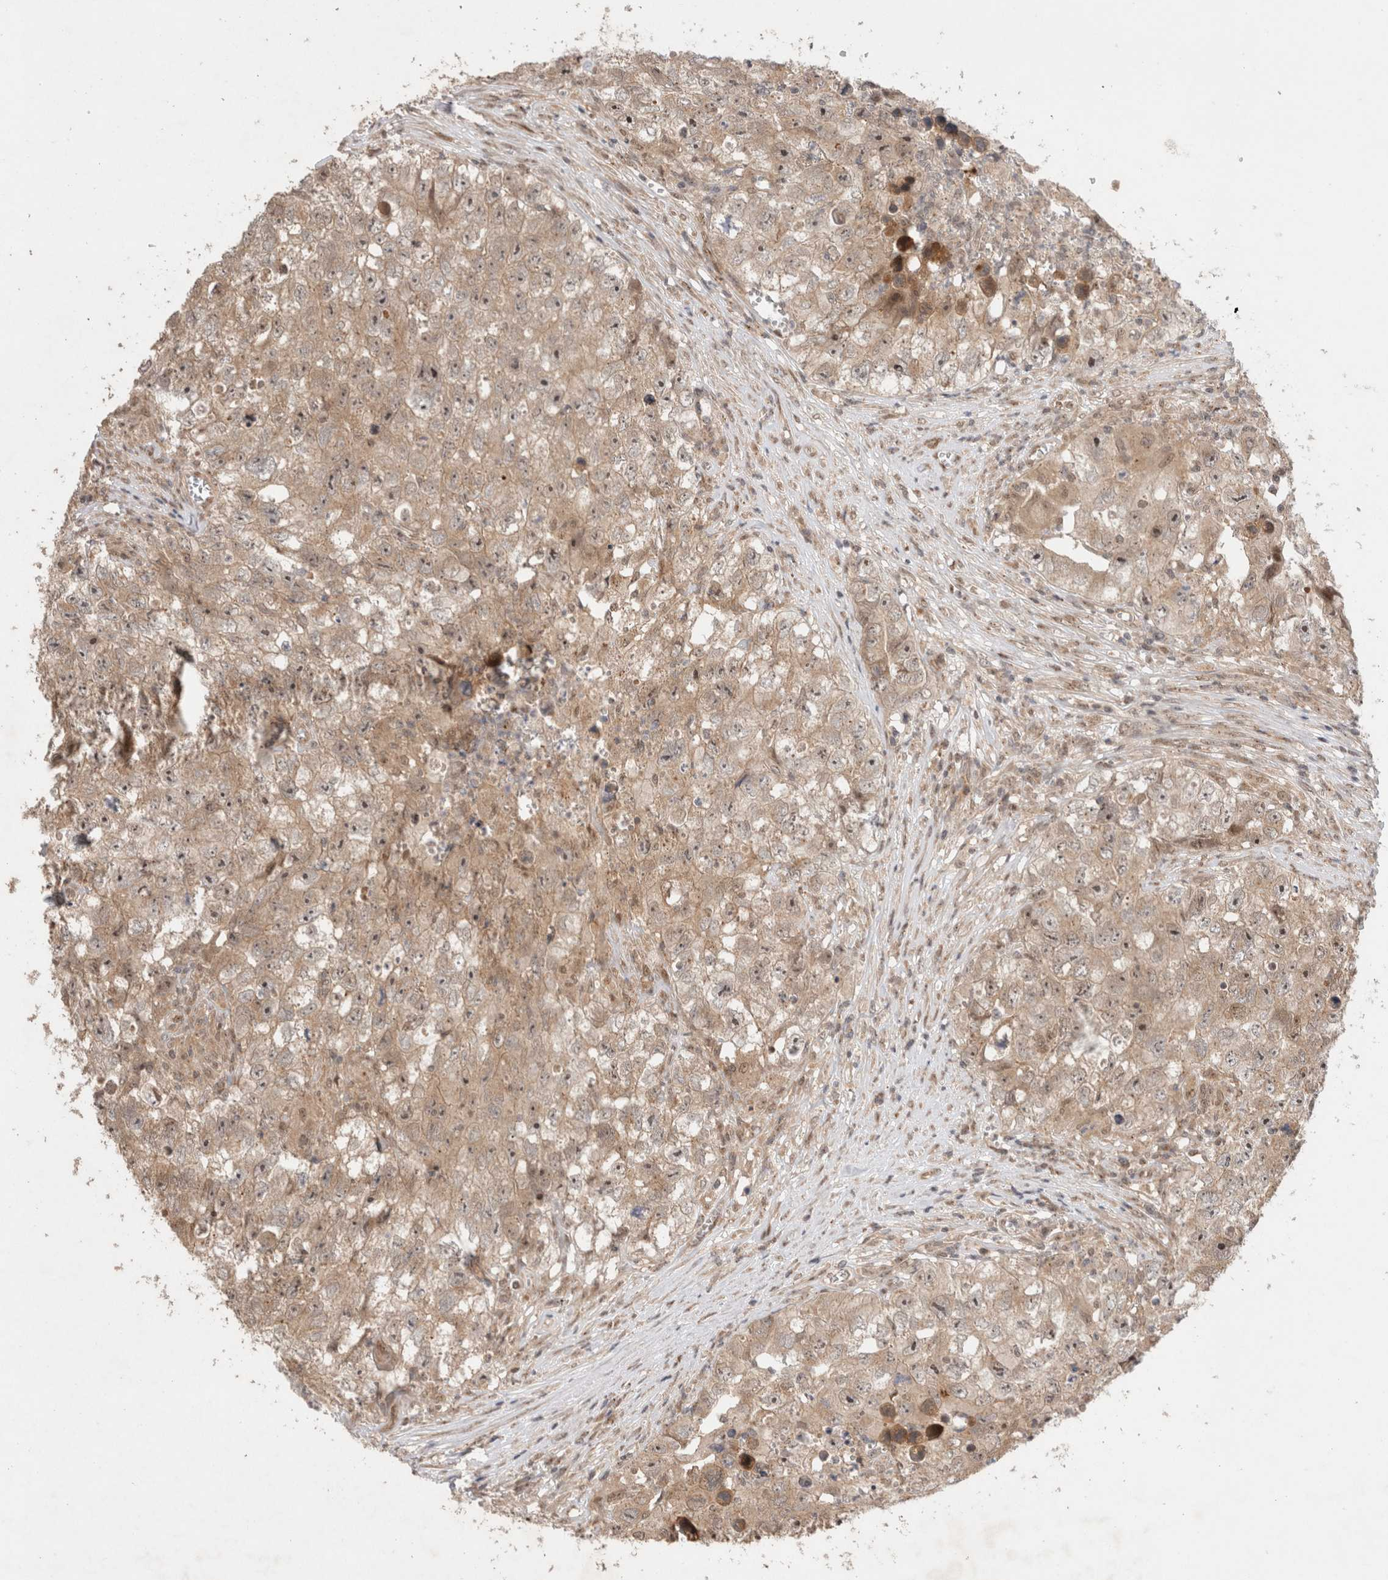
{"staining": {"intensity": "weak", "quantity": "25%-75%", "location": "cytoplasmic/membranous,nuclear"}, "tissue": "testis cancer", "cell_type": "Tumor cells", "image_type": "cancer", "snomed": [{"axis": "morphology", "description": "Seminoma, NOS"}, {"axis": "morphology", "description": "Carcinoma, Embryonal, NOS"}, {"axis": "topography", "description": "Testis"}], "caption": "A brown stain highlights weak cytoplasmic/membranous and nuclear positivity of a protein in embryonal carcinoma (testis) tumor cells.", "gene": "SLC29A1", "patient": {"sex": "male", "age": 43}}